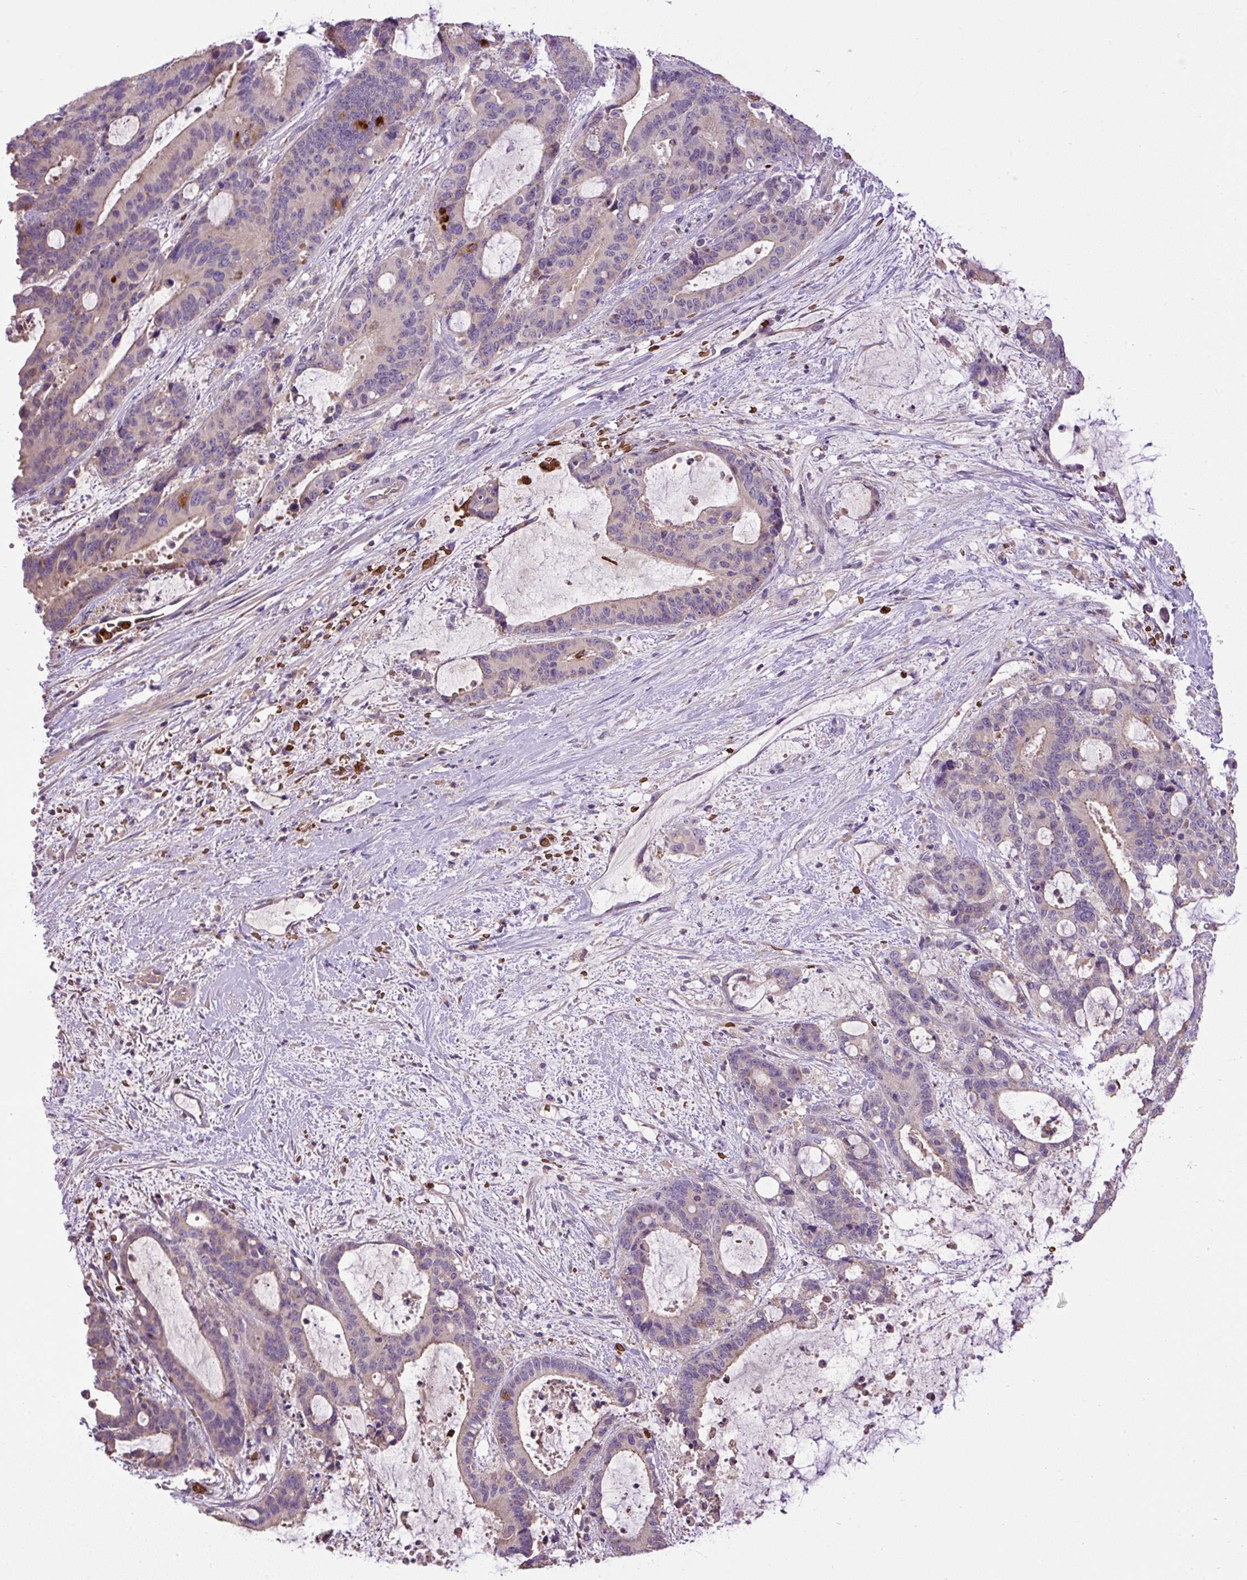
{"staining": {"intensity": "negative", "quantity": "none", "location": "none"}, "tissue": "liver cancer", "cell_type": "Tumor cells", "image_type": "cancer", "snomed": [{"axis": "morphology", "description": "Normal tissue, NOS"}, {"axis": "morphology", "description": "Cholangiocarcinoma"}, {"axis": "topography", "description": "Liver"}, {"axis": "topography", "description": "Peripheral nerve tissue"}], "caption": "Immunohistochemistry photomicrograph of liver cholangiocarcinoma stained for a protein (brown), which shows no expression in tumor cells. (Brightfield microscopy of DAB IHC at high magnification).", "gene": "CXCL13", "patient": {"sex": "female", "age": 73}}